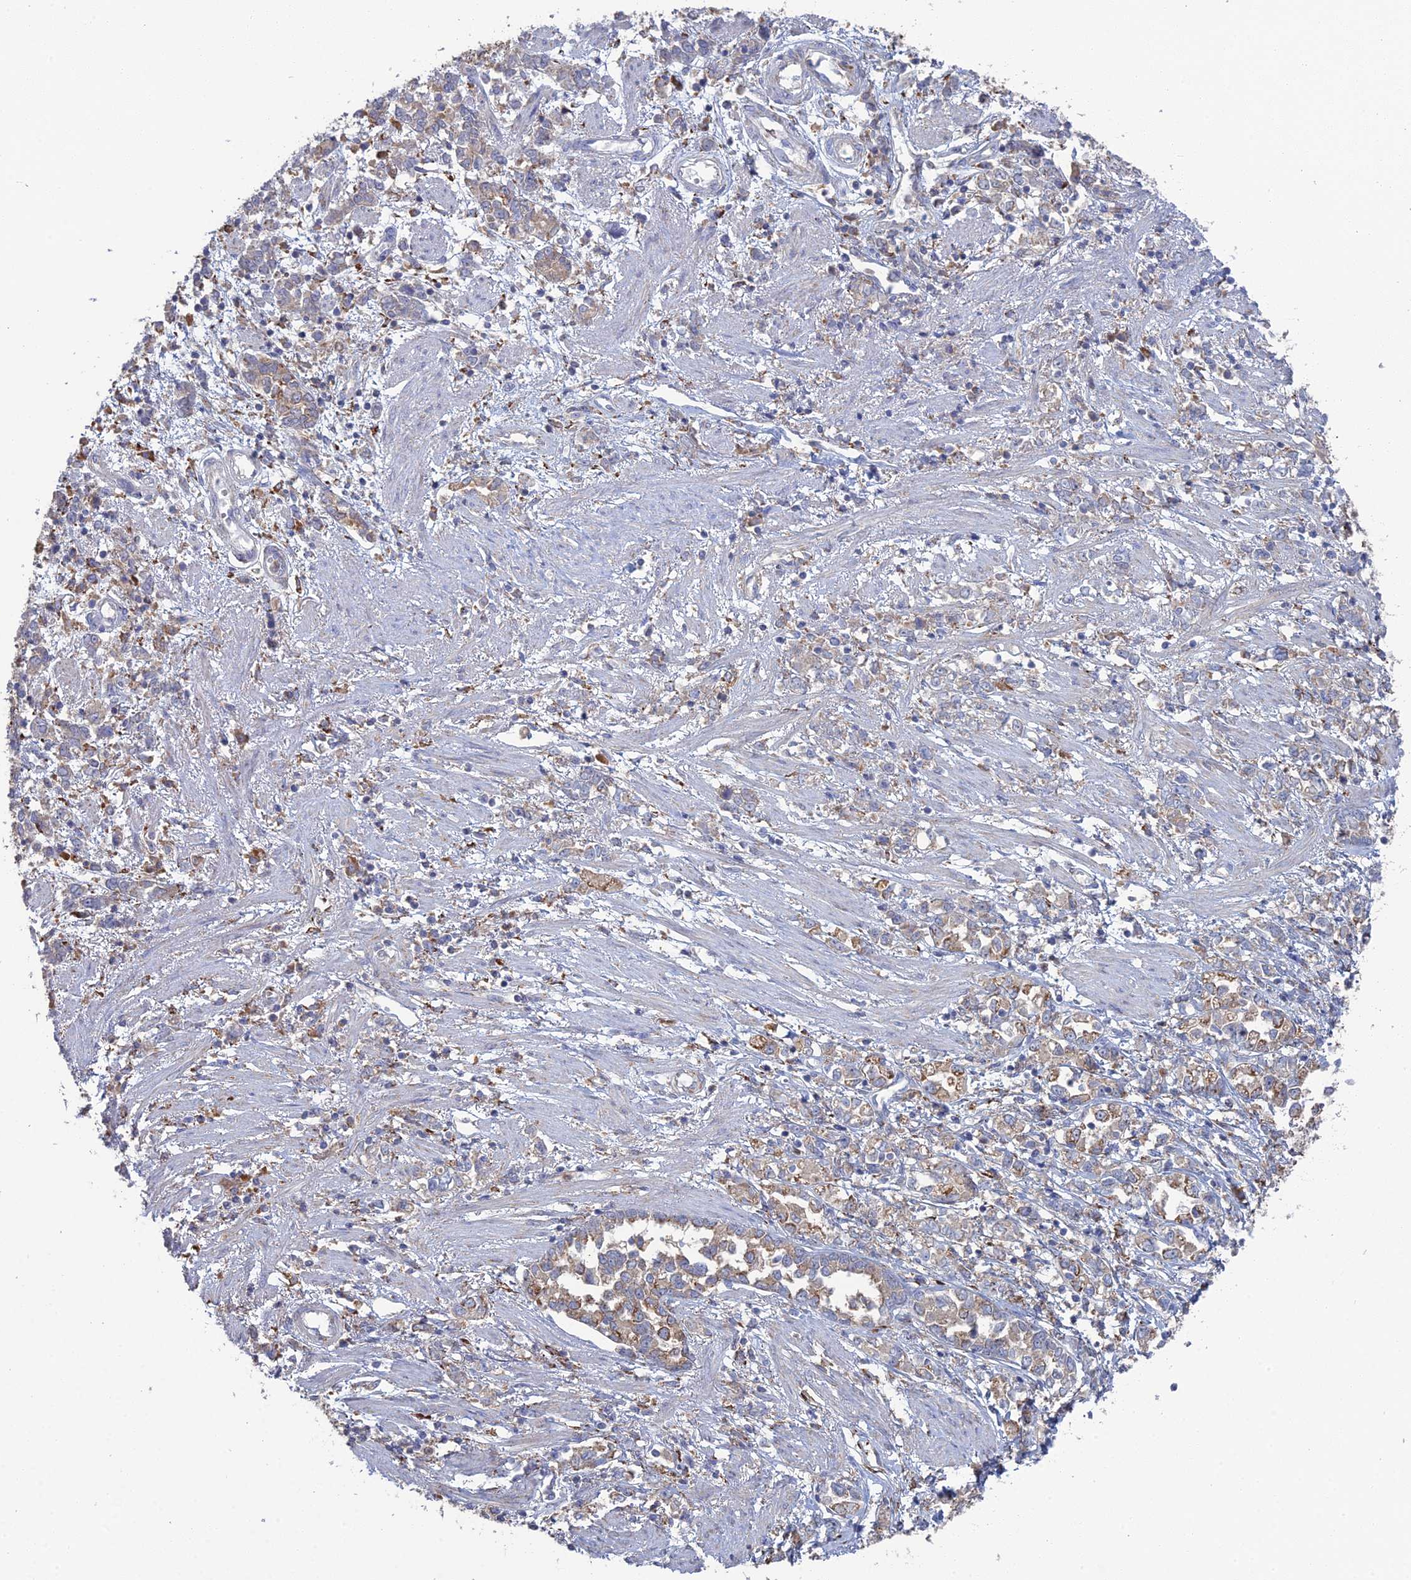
{"staining": {"intensity": "weak", "quantity": "<25%", "location": "cytoplasmic/membranous"}, "tissue": "stomach cancer", "cell_type": "Tumor cells", "image_type": "cancer", "snomed": [{"axis": "morphology", "description": "Adenocarcinoma, NOS"}, {"axis": "topography", "description": "Stomach"}], "caption": "An immunohistochemistry photomicrograph of adenocarcinoma (stomach) is shown. There is no staining in tumor cells of adenocarcinoma (stomach).", "gene": "TRAPPC6A", "patient": {"sex": "female", "age": 76}}